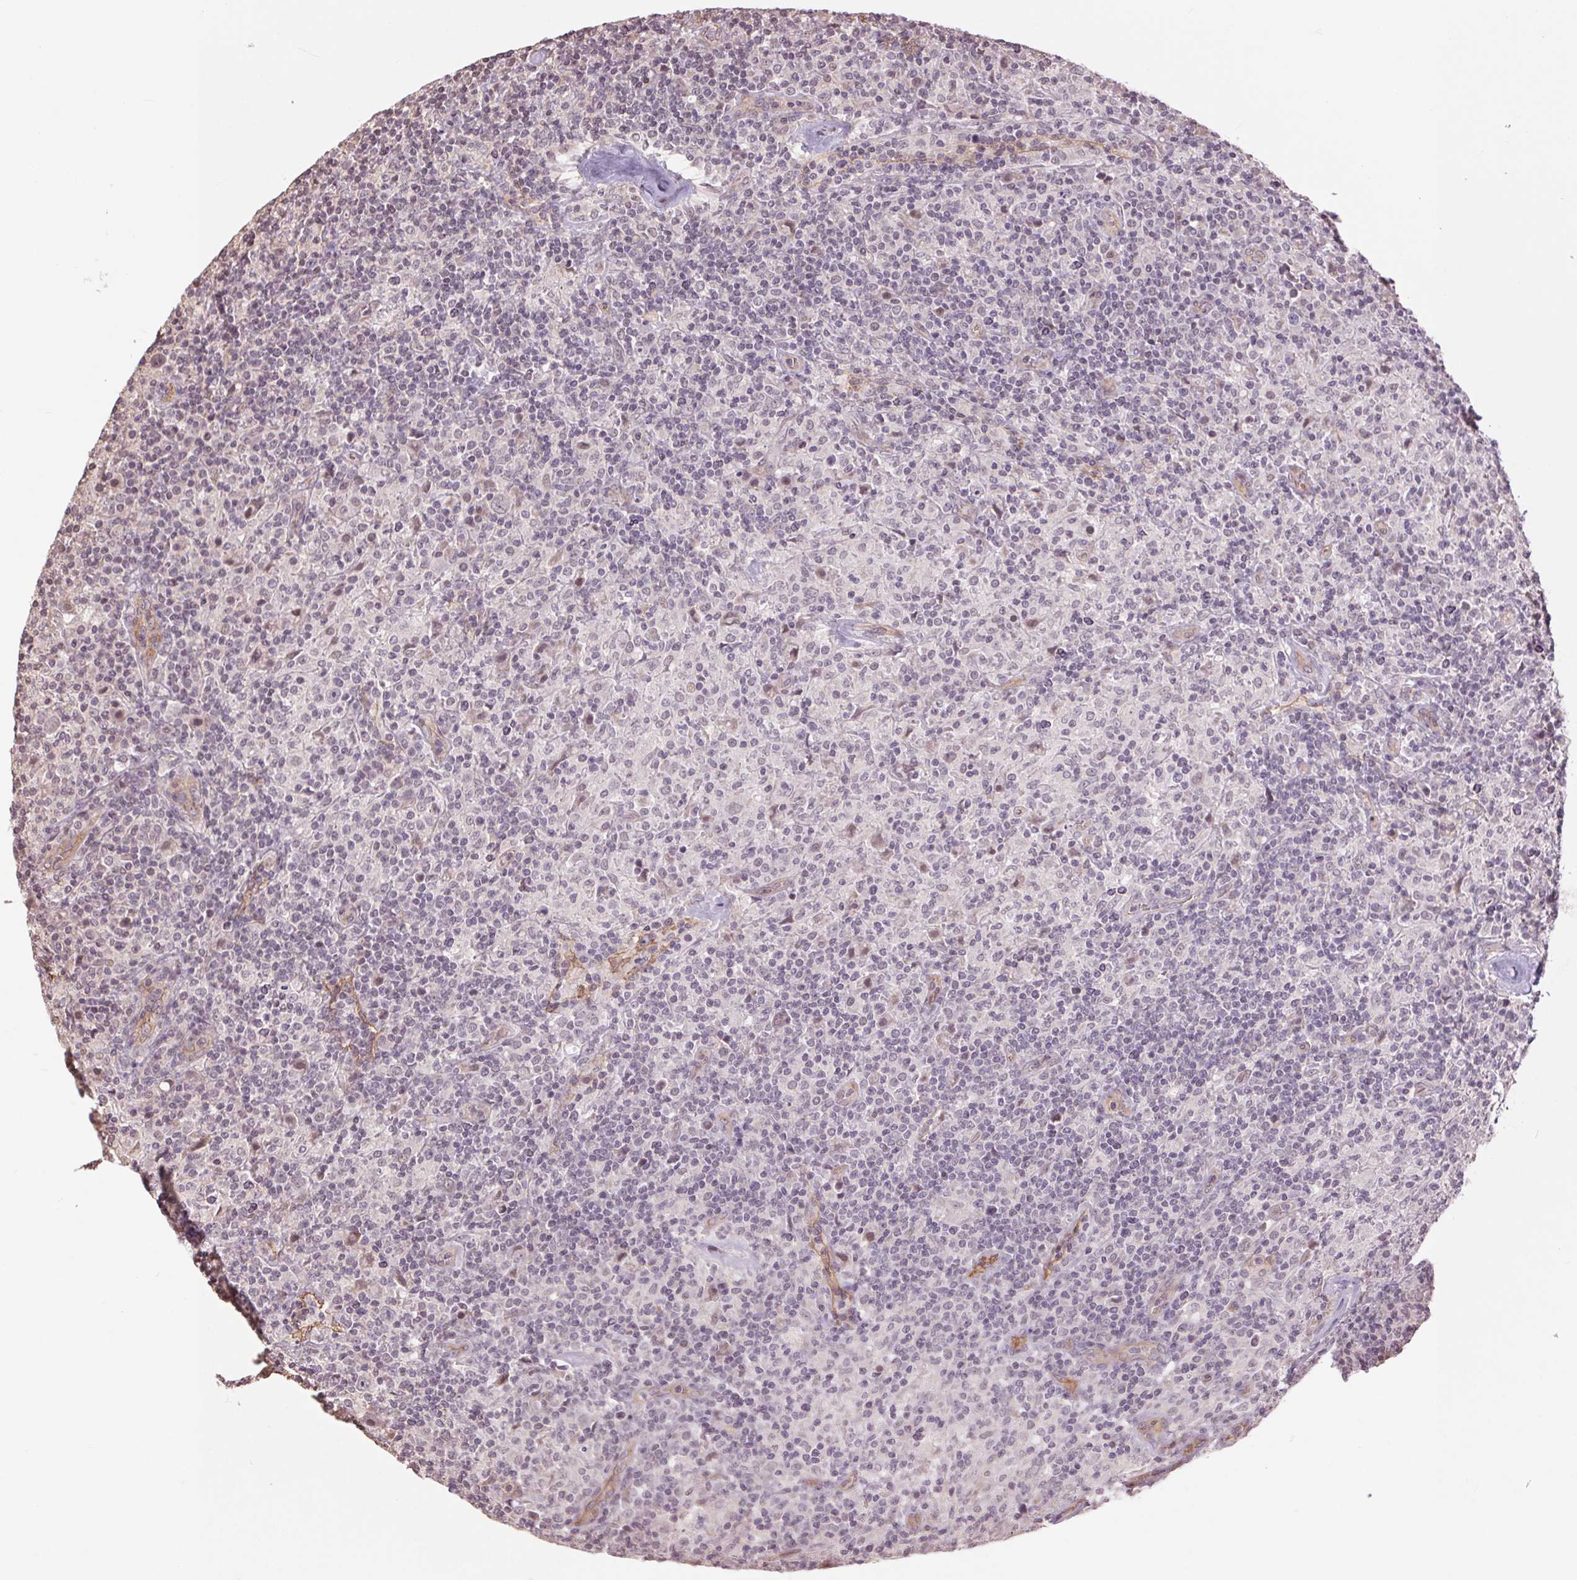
{"staining": {"intensity": "negative", "quantity": "none", "location": "none"}, "tissue": "lymphoma", "cell_type": "Tumor cells", "image_type": "cancer", "snomed": [{"axis": "morphology", "description": "Hodgkin's disease, NOS"}, {"axis": "topography", "description": "Lymph node"}], "caption": "IHC of Hodgkin's disease shows no expression in tumor cells.", "gene": "PALM", "patient": {"sex": "male", "age": 70}}